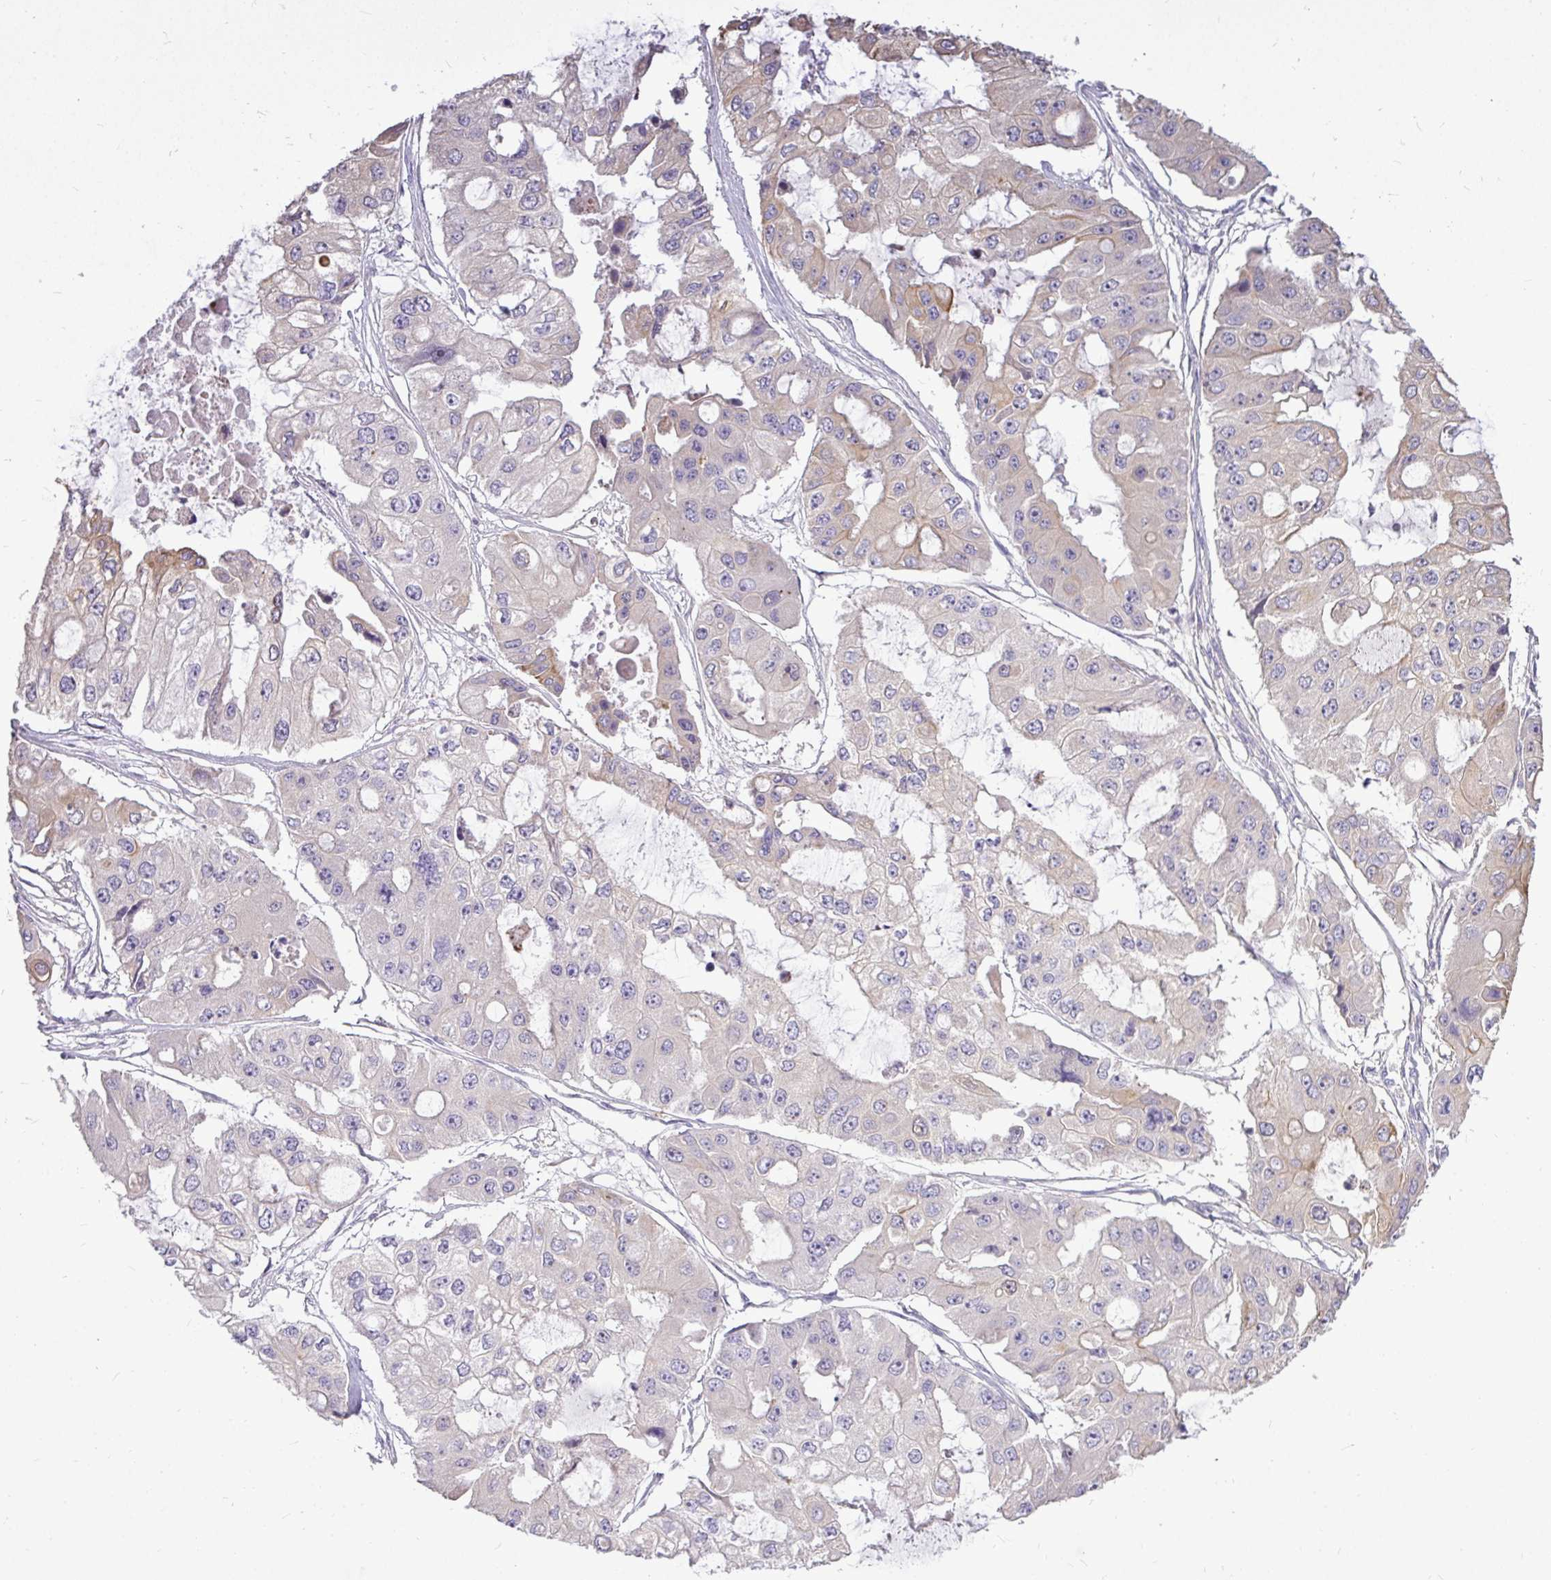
{"staining": {"intensity": "moderate", "quantity": "<25%", "location": "cytoplasmic/membranous"}, "tissue": "ovarian cancer", "cell_type": "Tumor cells", "image_type": "cancer", "snomed": [{"axis": "morphology", "description": "Cystadenocarcinoma, serous, NOS"}, {"axis": "topography", "description": "Ovary"}], "caption": "Moderate cytoplasmic/membranous expression is identified in about <25% of tumor cells in ovarian cancer. The protein of interest is stained brown, and the nuclei are stained in blue (DAB IHC with brightfield microscopy, high magnification).", "gene": "STRIP1", "patient": {"sex": "female", "age": 56}}